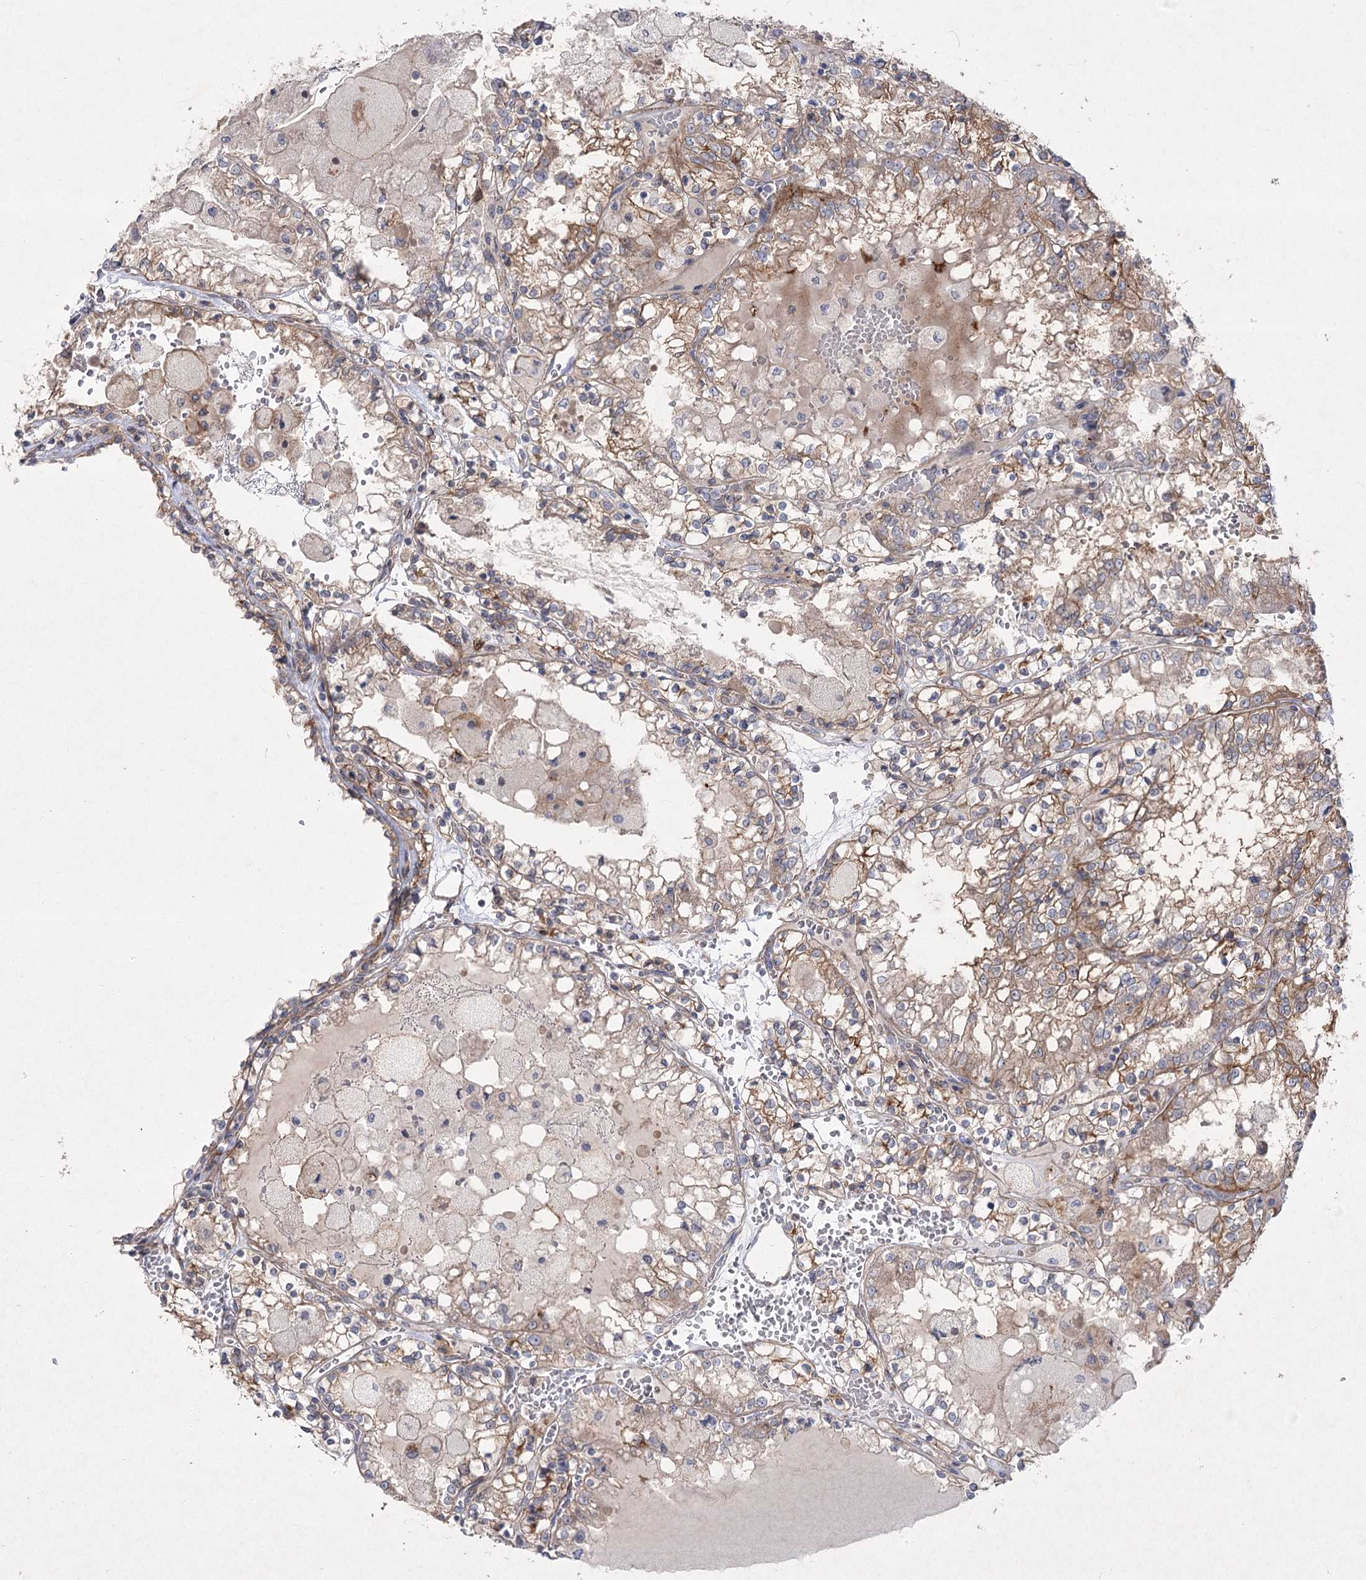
{"staining": {"intensity": "weak", "quantity": ">75%", "location": "cytoplasmic/membranous"}, "tissue": "renal cancer", "cell_type": "Tumor cells", "image_type": "cancer", "snomed": [{"axis": "morphology", "description": "Adenocarcinoma, NOS"}, {"axis": "topography", "description": "Kidney"}], "caption": "Protein analysis of renal adenocarcinoma tissue exhibits weak cytoplasmic/membranous positivity in approximately >75% of tumor cells.", "gene": "SH3BP5L", "patient": {"sex": "female", "age": 56}}